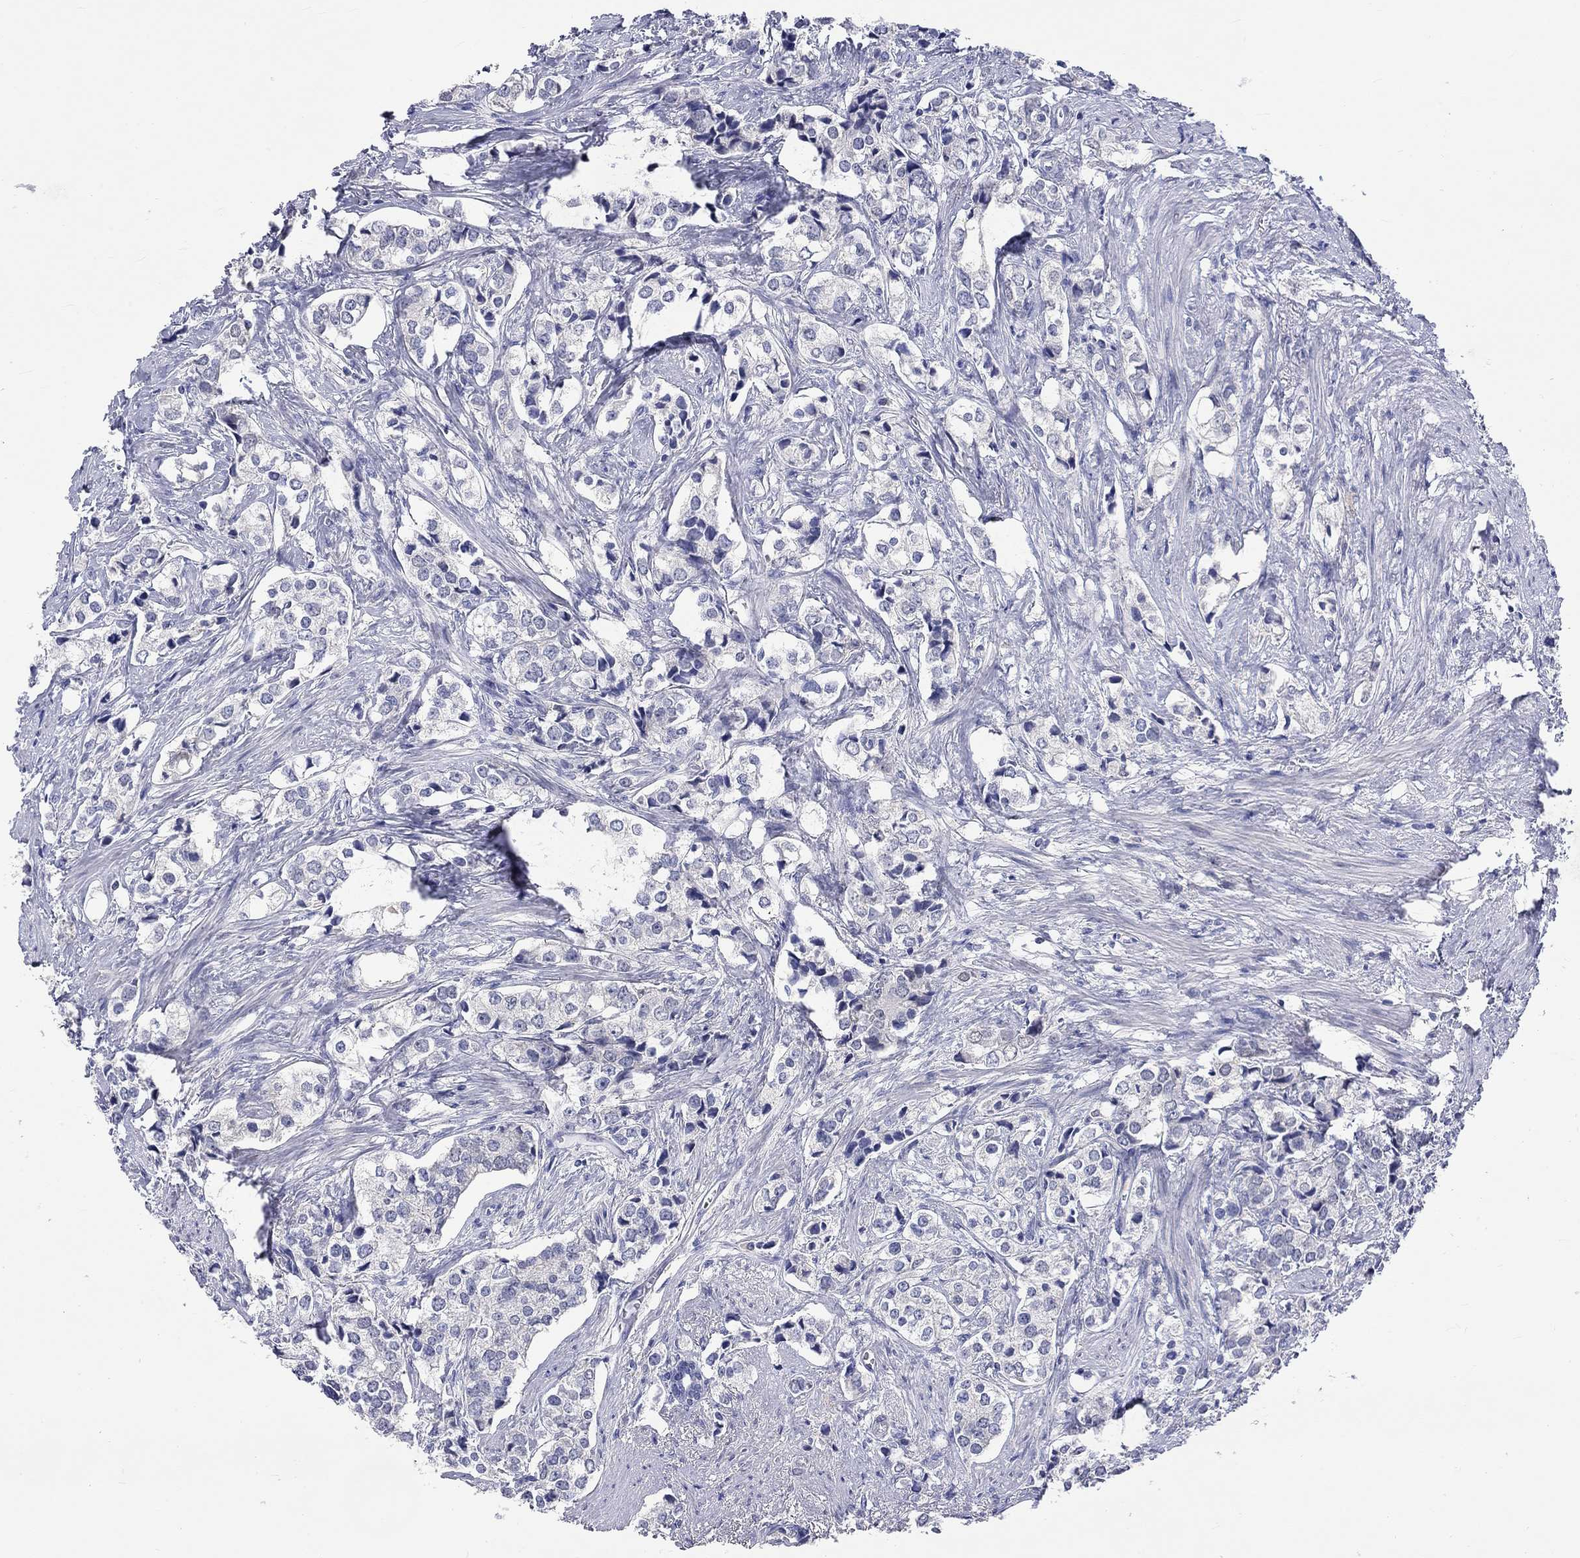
{"staining": {"intensity": "negative", "quantity": "none", "location": "none"}, "tissue": "prostate cancer", "cell_type": "Tumor cells", "image_type": "cancer", "snomed": [{"axis": "morphology", "description": "Adenocarcinoma, NOS"}, {"axis": "topography", "description": "Prostate and seminal vesicle, NOS"}], "caption": "Tumor cells are negative for brown protein staining in prostate cancer.", "gene": "LRFN4", "patient": {"sex": "male", "age": 63}}